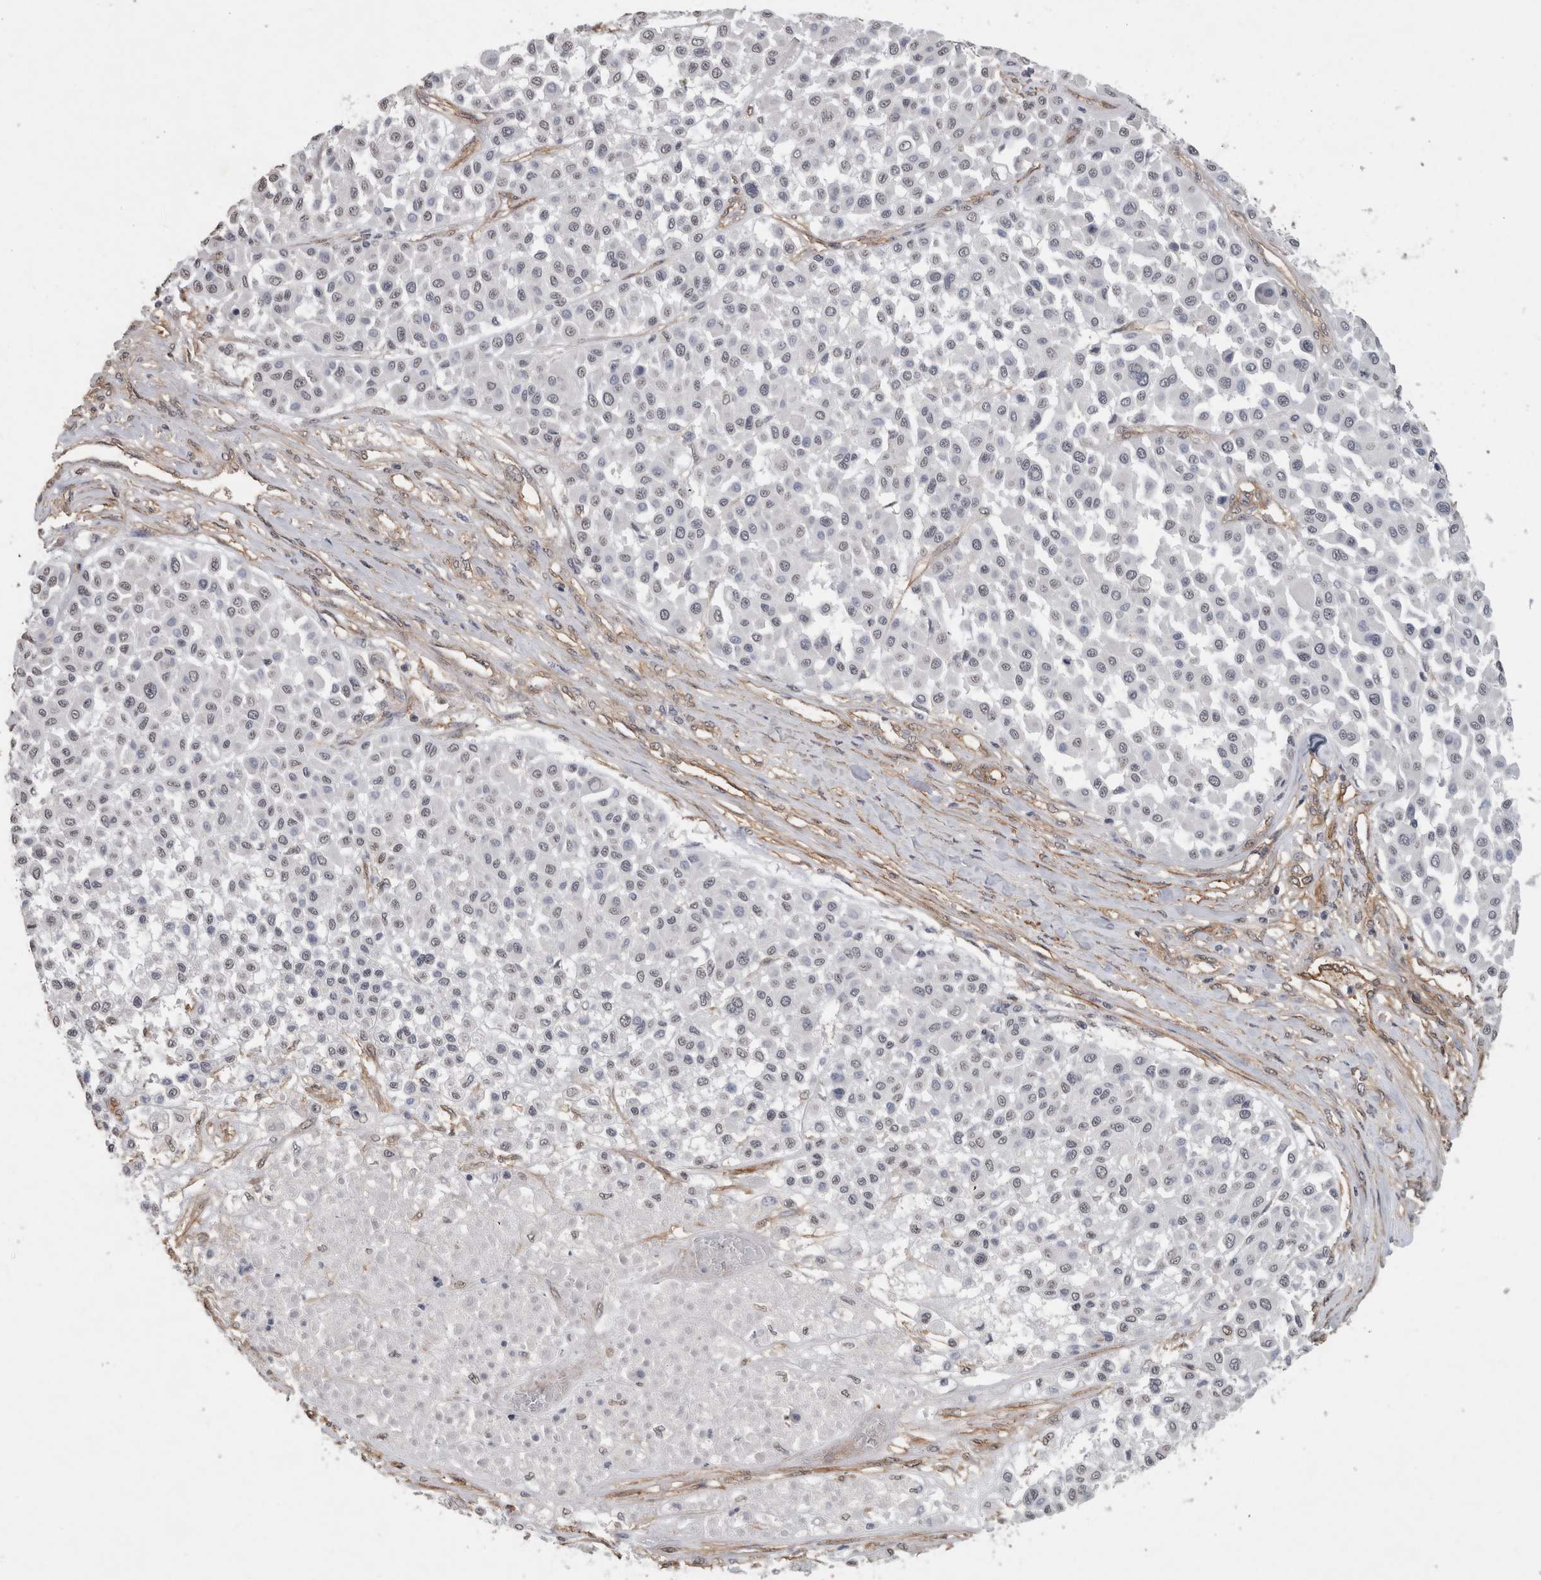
{"staining": {"intensity": "negative", "quantity": "none", "location": "none"}, "tissue": "melanoma", "cell_type": "Tumor cells", "image_type": "cancer", "snomed": [{"axis": "morphology", "description": "Malignant melanoma, Metastatic site"}, {"axis": "topography", "description": "Soft tissue"}], "caption": "Tumor cells show no significant protein expression in malignant melanoma (metastatic site).", "gene": "RECK", "patient": {"sex": "male", "age": 41}}